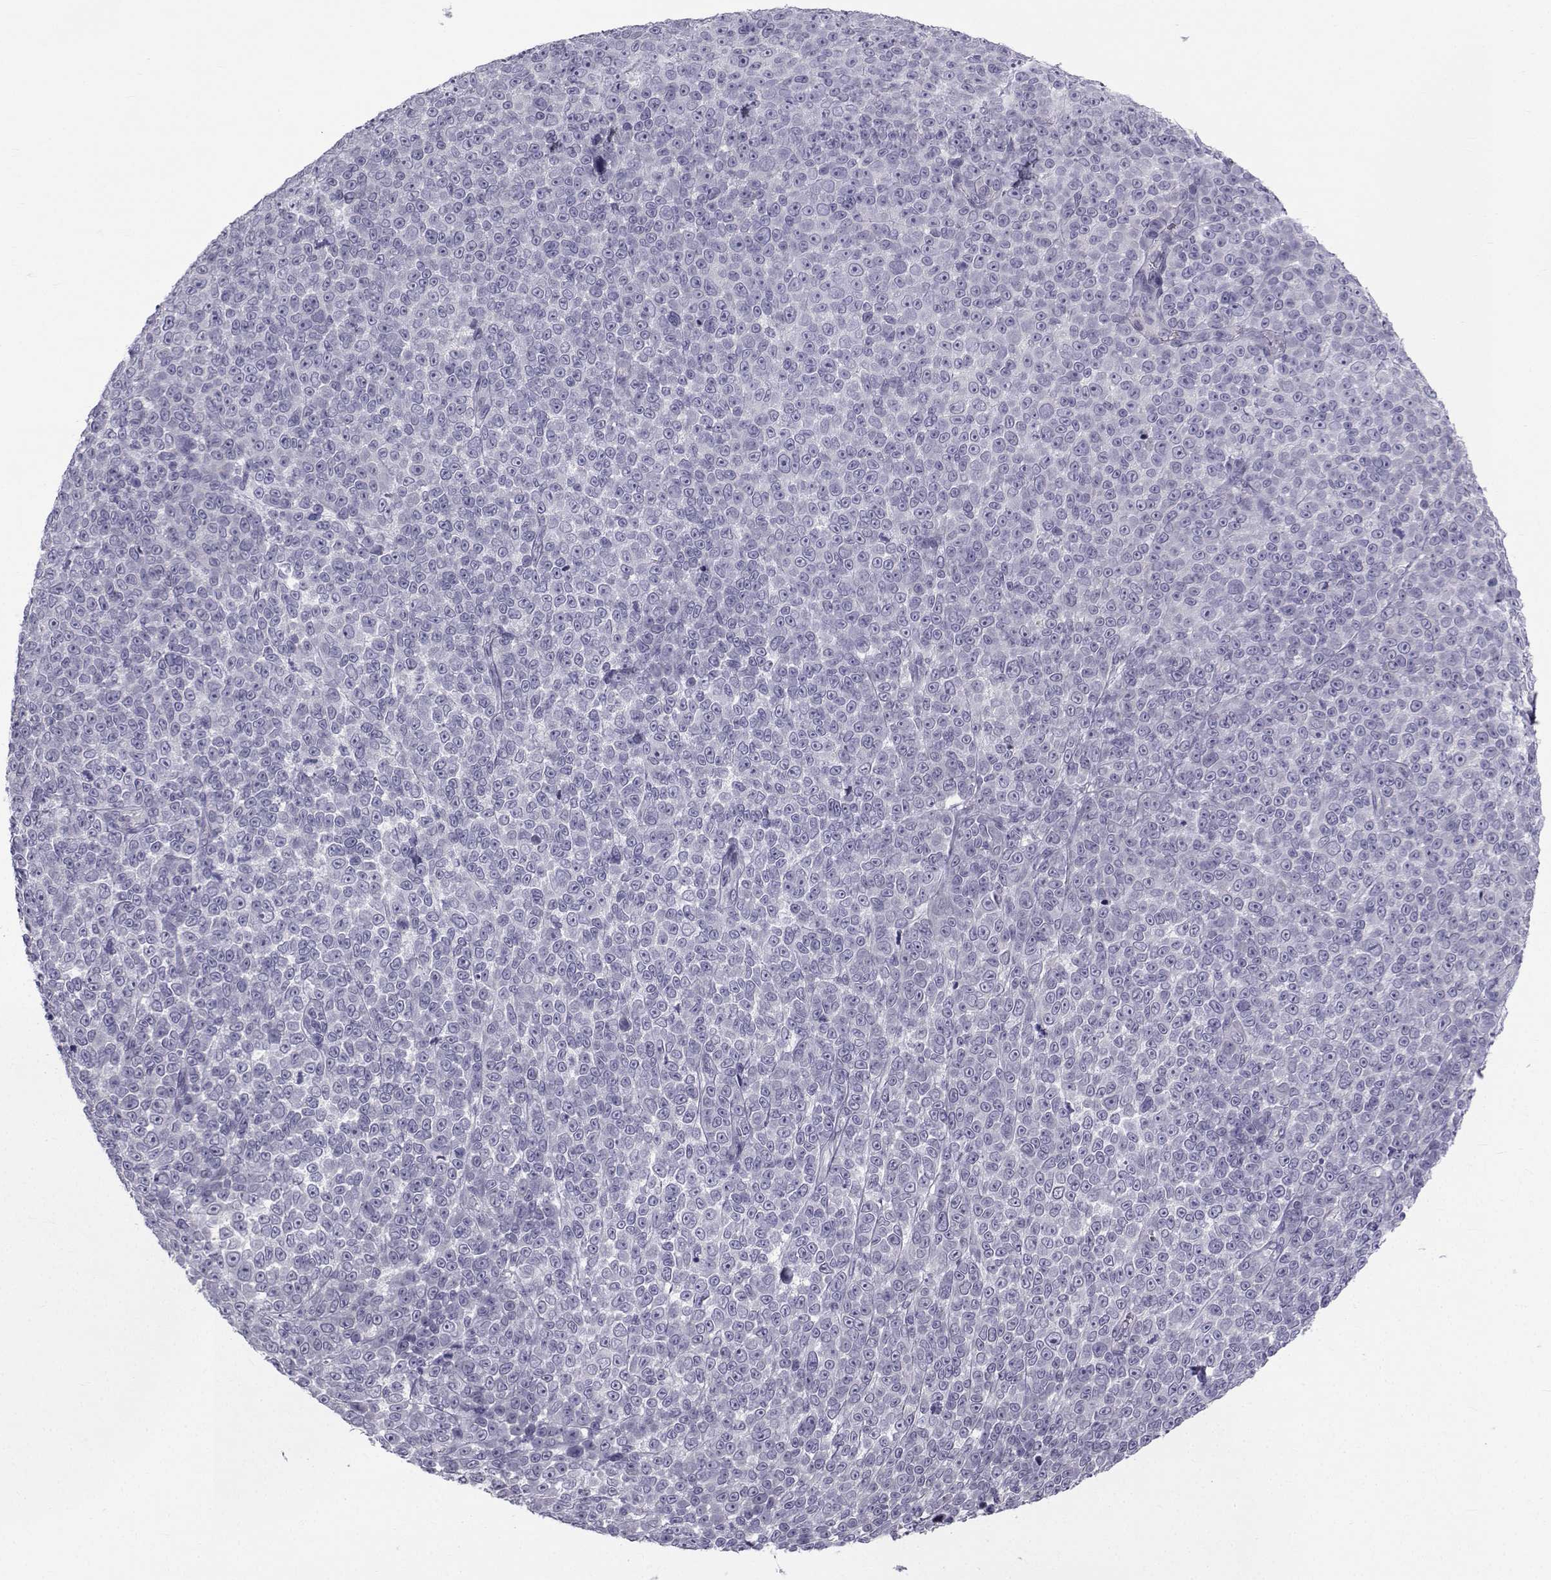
{"staining": {"intensity": "negative", "quantity": "none", "location": "none"}, "tissue": "melanoma", "cell_type": "Tumor cells", "image_type": "cancer", "snomed": [{"axis": "morphology", "description": "Malignant melanoma, NOS"}, {"axis": "topography", "description": "Skin"}], "caption": "DAB (3,3'-diaminobenzidine) immunohistochemical staining of human malignant melanoma reveals no significant staining in tumor cells.", "gene": "SPANXD", "patient": {"sex": "female", "age": 95}}